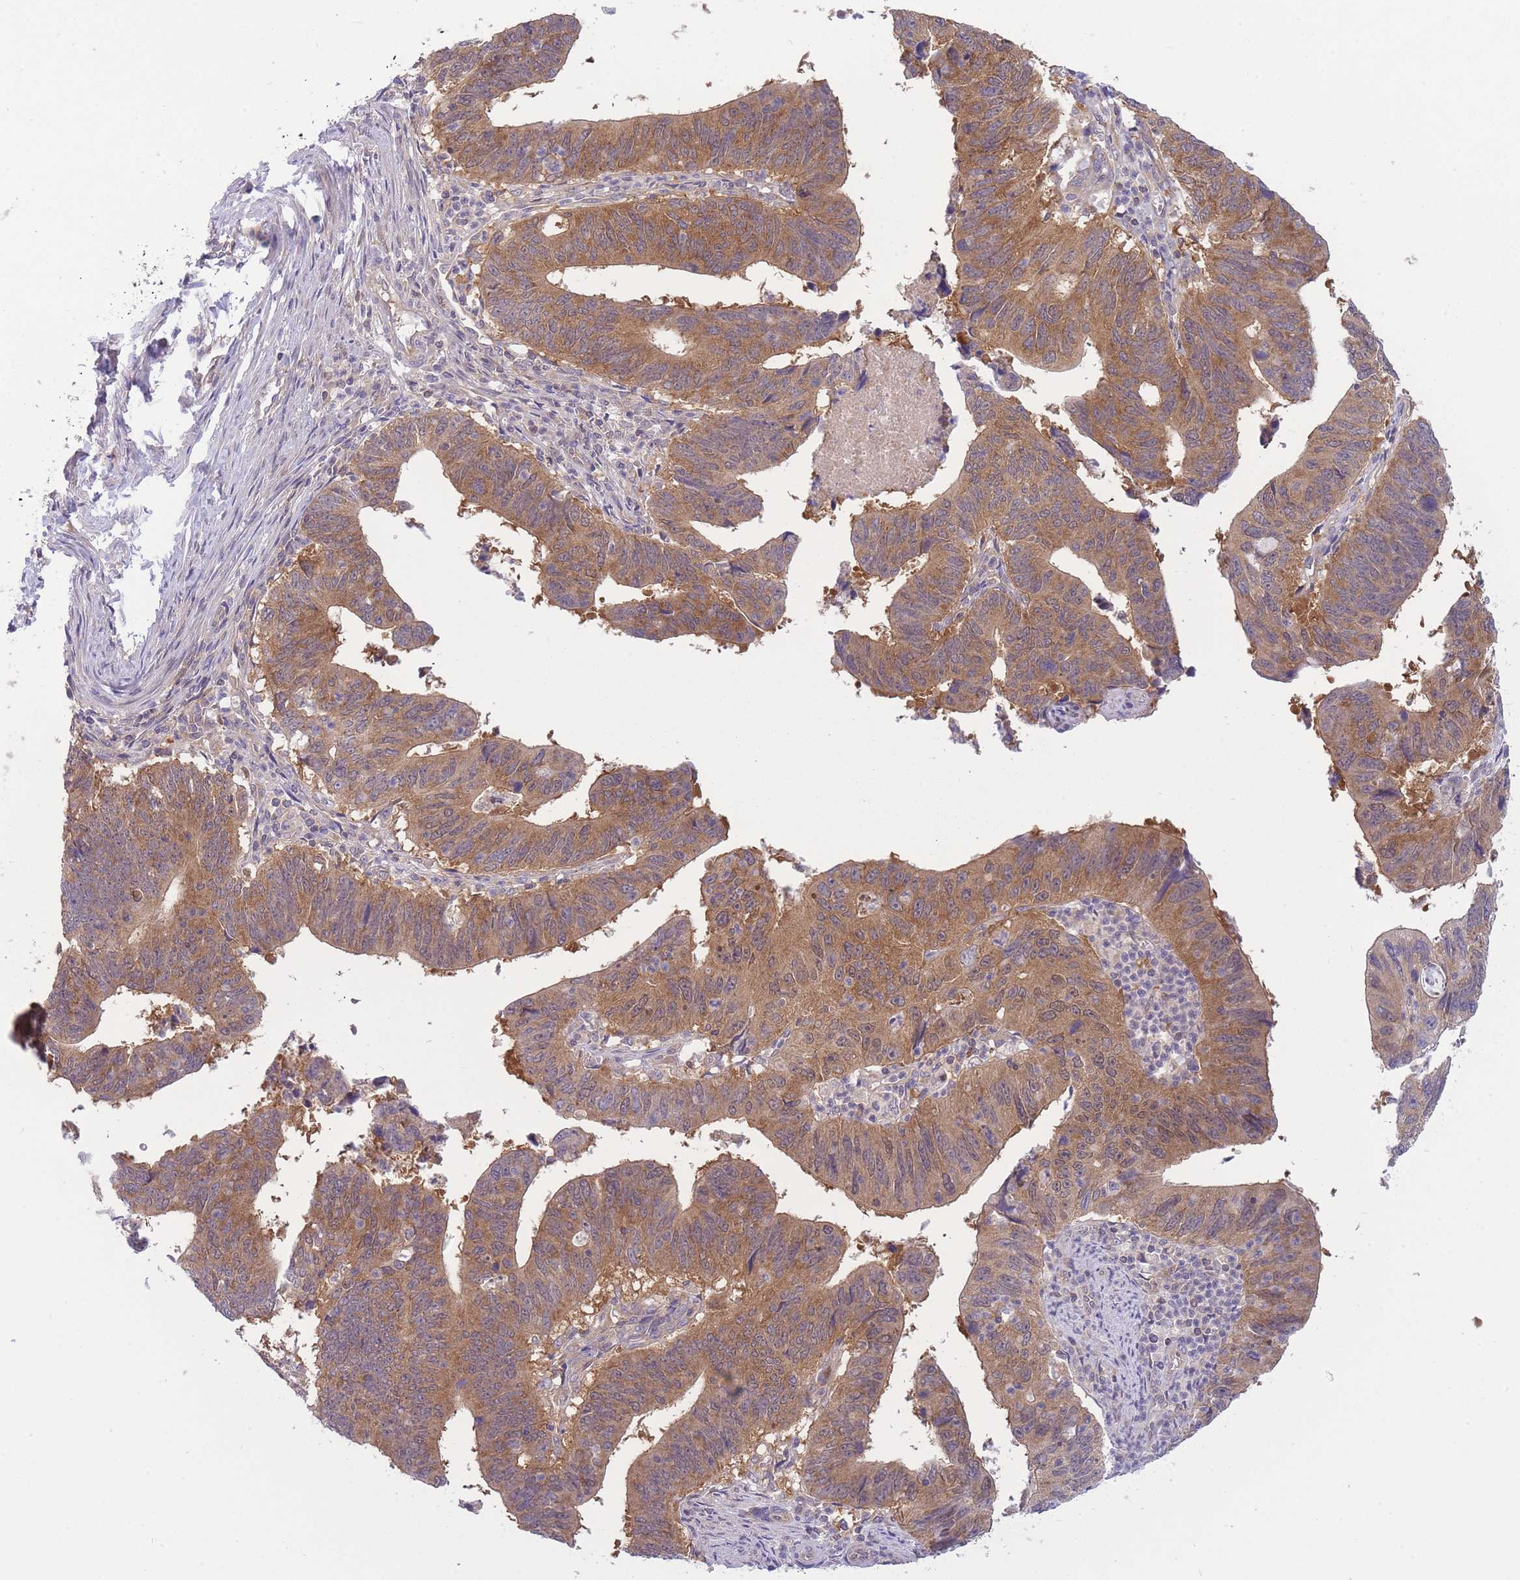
{"staining": {"intensity": "moderate", "quantity": ">75%", "location": "cytoplasmic/membranous"}, "tissue": "stomach cancer", "cell_type": "Tumor cells", "image_type": "cancer", "snomed": [{"axis": "morphology", "description": "Adenocarcinoma, NOS"}, {"axis": "topography", "description": "Stomach"}], "caption": "Protein staining of stomach adenocarcinoma tissue demonstrates moderate cytoplasmic/membranous expression in approximately >75% of tumor cells.", "gene": "PFDN6", "patient": {"sex": "male", "age": 59}}